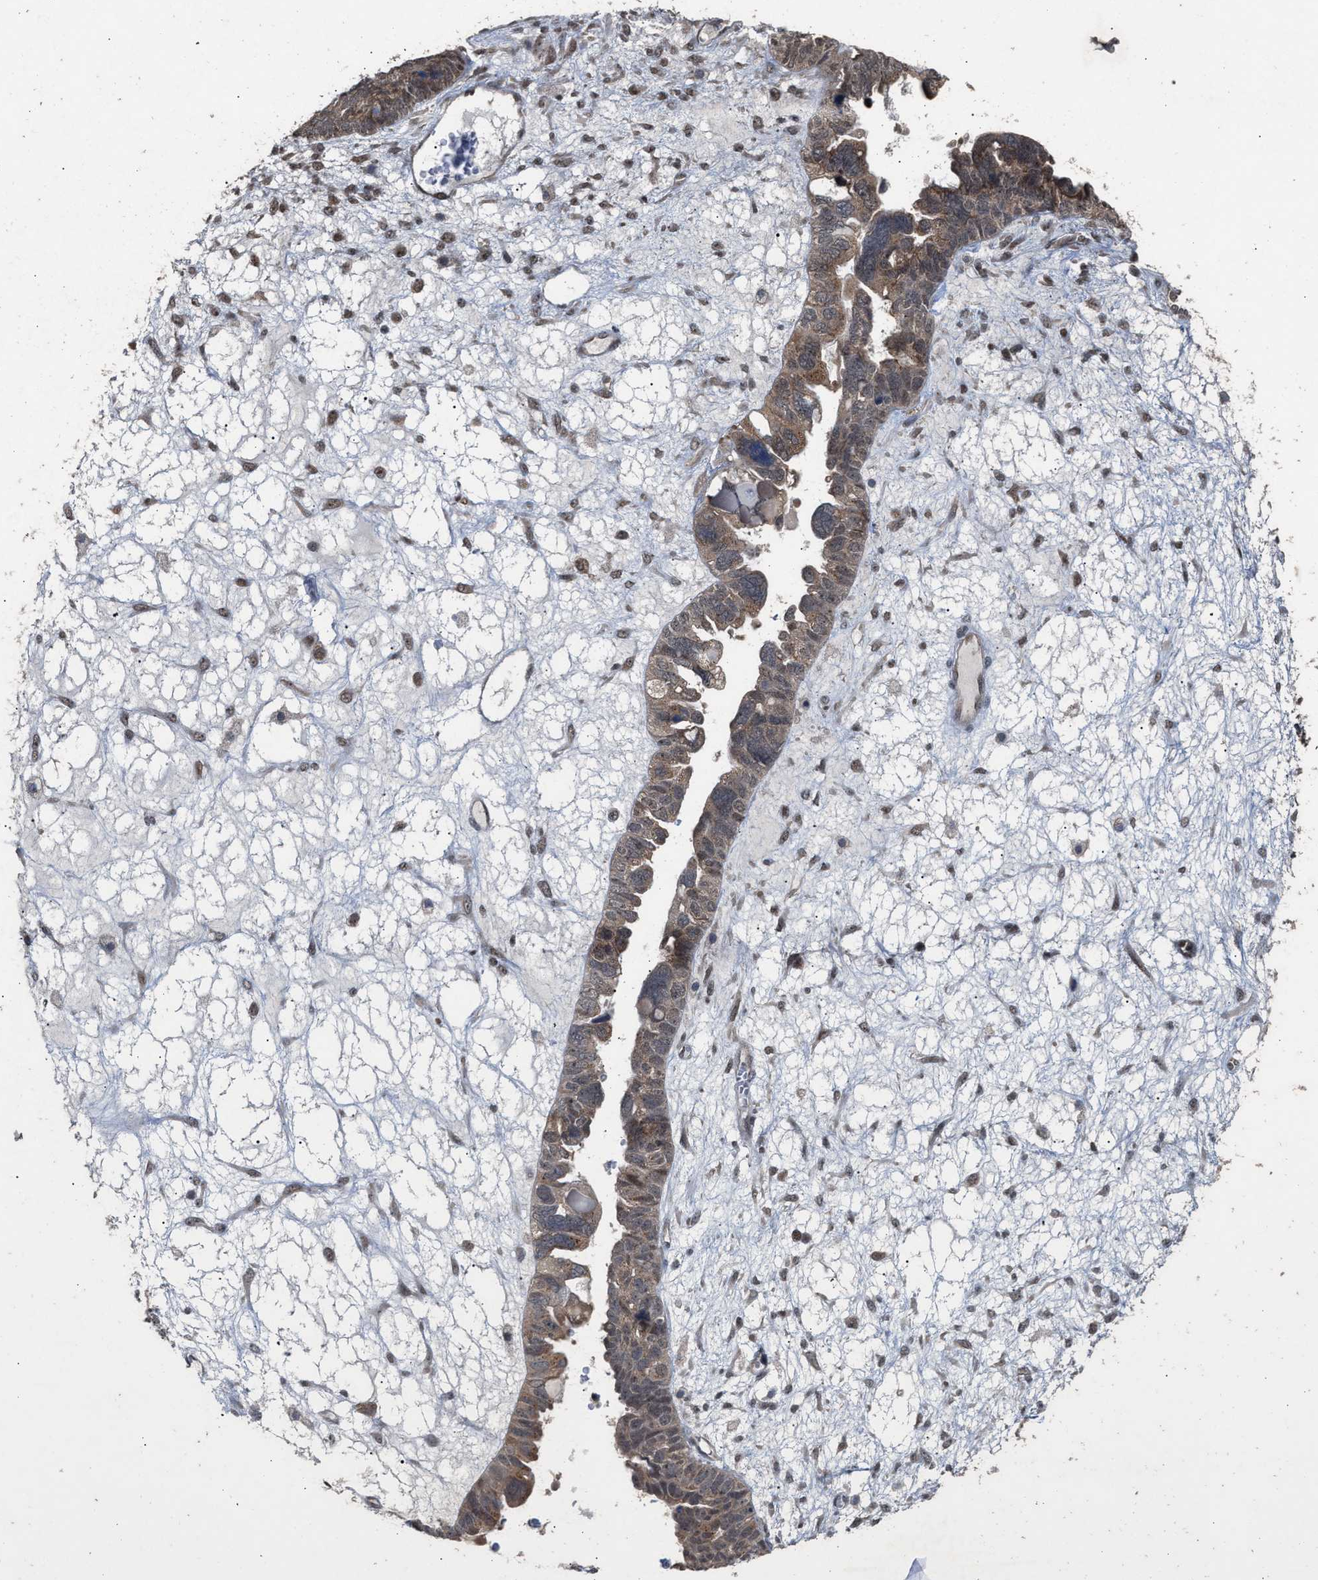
{"staining": {"intensity": "moderate", "quantity": ">75%", "location": "cytoplasmic/membranous"}, "tissue": "ovarian cancer", "cell_type": "Tumor cells", "image_type": "cancer", "snomed": [{"axis": "morphology", "description": "Cystadenocarcinoma, serous, NOS"}, {"axis": "topography", "description": "Ovary"}], "caption": "Ovarian cancer (serous cystadenocarcinoma) tissue shows moderate cytoplasmic/membranous positivity in about >75% of tumor cells", "gene": "MKNK2", "patient": {"sex": "female", "age": 79}}